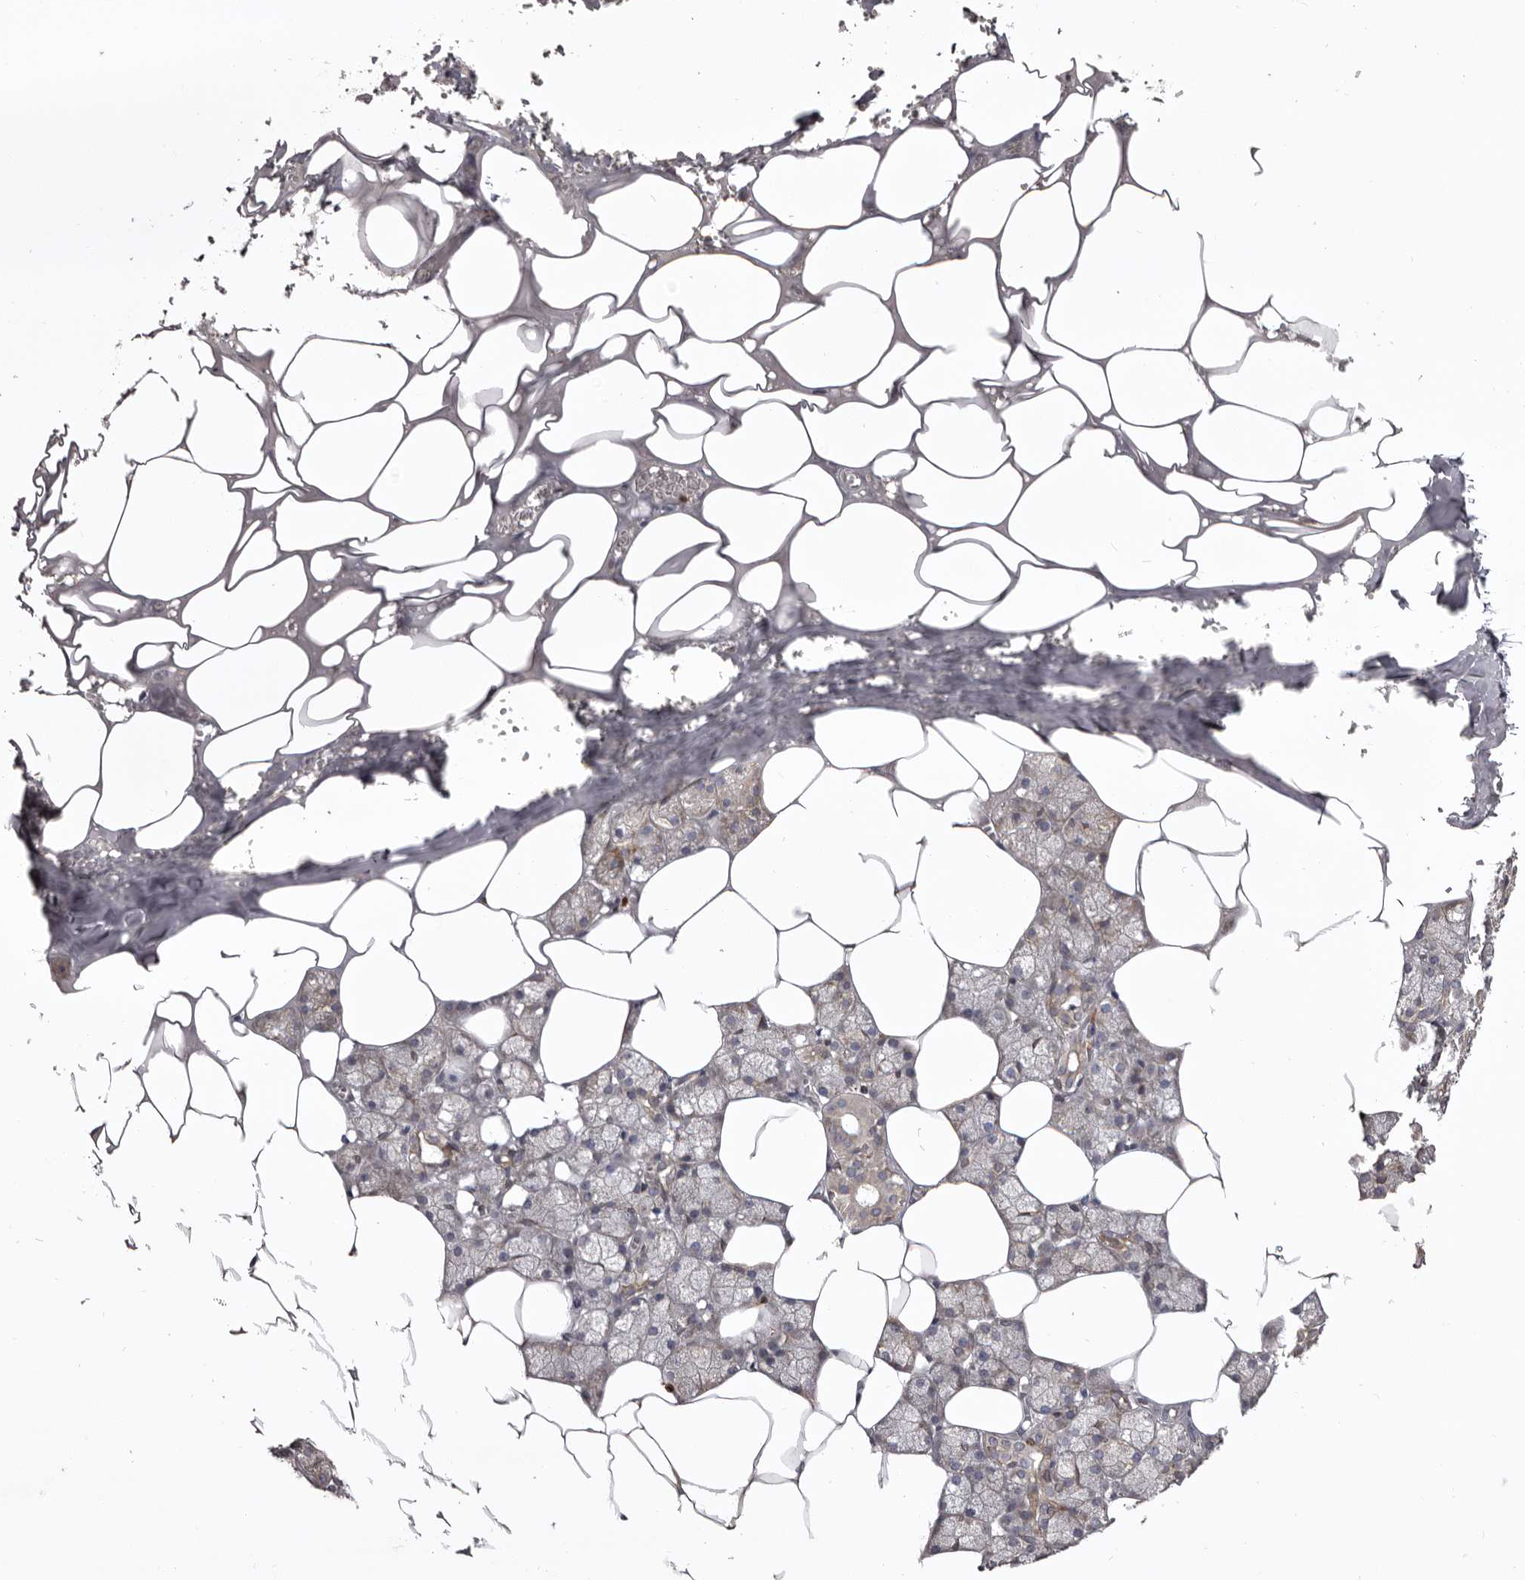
{"staining": {"intensity": "moderate", "quantity": "25%-75%", "location": "cytoplasmic/membranous"}, "tissue": "salivary gland", "cell_type": "Glandular cells", "image_type": "normal", "snomed": [{"axis": "morphology", "description": "Normal tissue, NOS"}, {"axis": "topography", "description": "Salivary gland"}], "caption": "A high-resolution photomicrograph shows immunohistochemistry staining of normal salivary gland, which exhibits moderate cytoplasmic/membranous expression in approximately 25%-75% of glandular cells. Nuclei are stained in blue.", "gene": "C4orf3", "patient": {"sex": "male", "age": 62}}